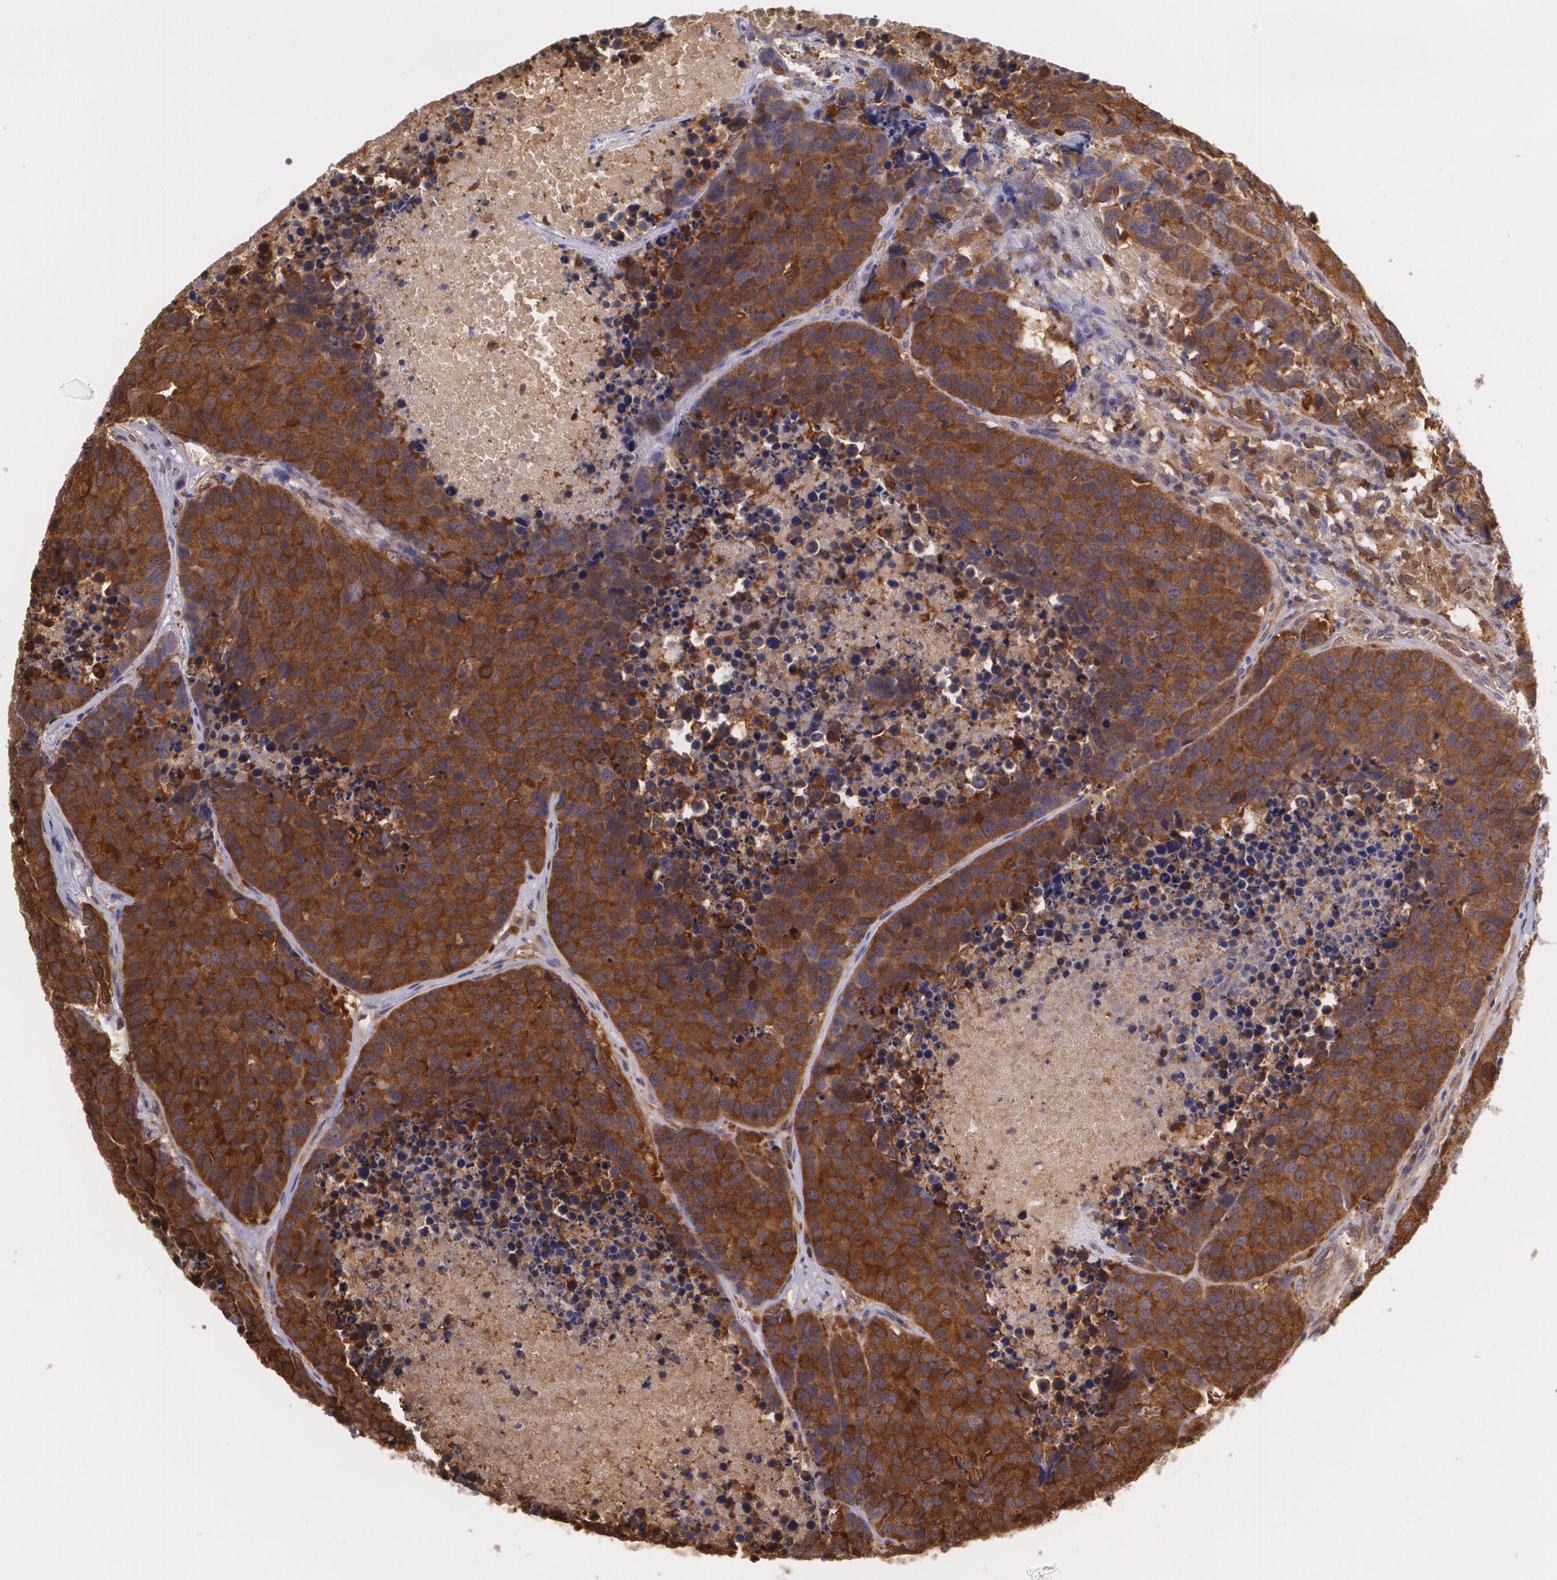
{"staining": {"intensity": "strong", "quantity": ">75%", "location": "cytoplasmic/membranous"}, "tissue": "carcinoid", "cell_type": "Tumor cells", "image_type": "cancer", "snomed": [{"axis": "morphology", "description": "Carcinoid, malignant, NOS"}, {"axis": "topography", "description": "Lung"}], "caption": "There is high levels of strong cytoplasmic/membranous positivity in tumor cells of carcinoid, as demonstrated by immunohistochemical staining (brown color).", "gene": "HSPH1", "patient": {"sex": "male", "age": 60}}